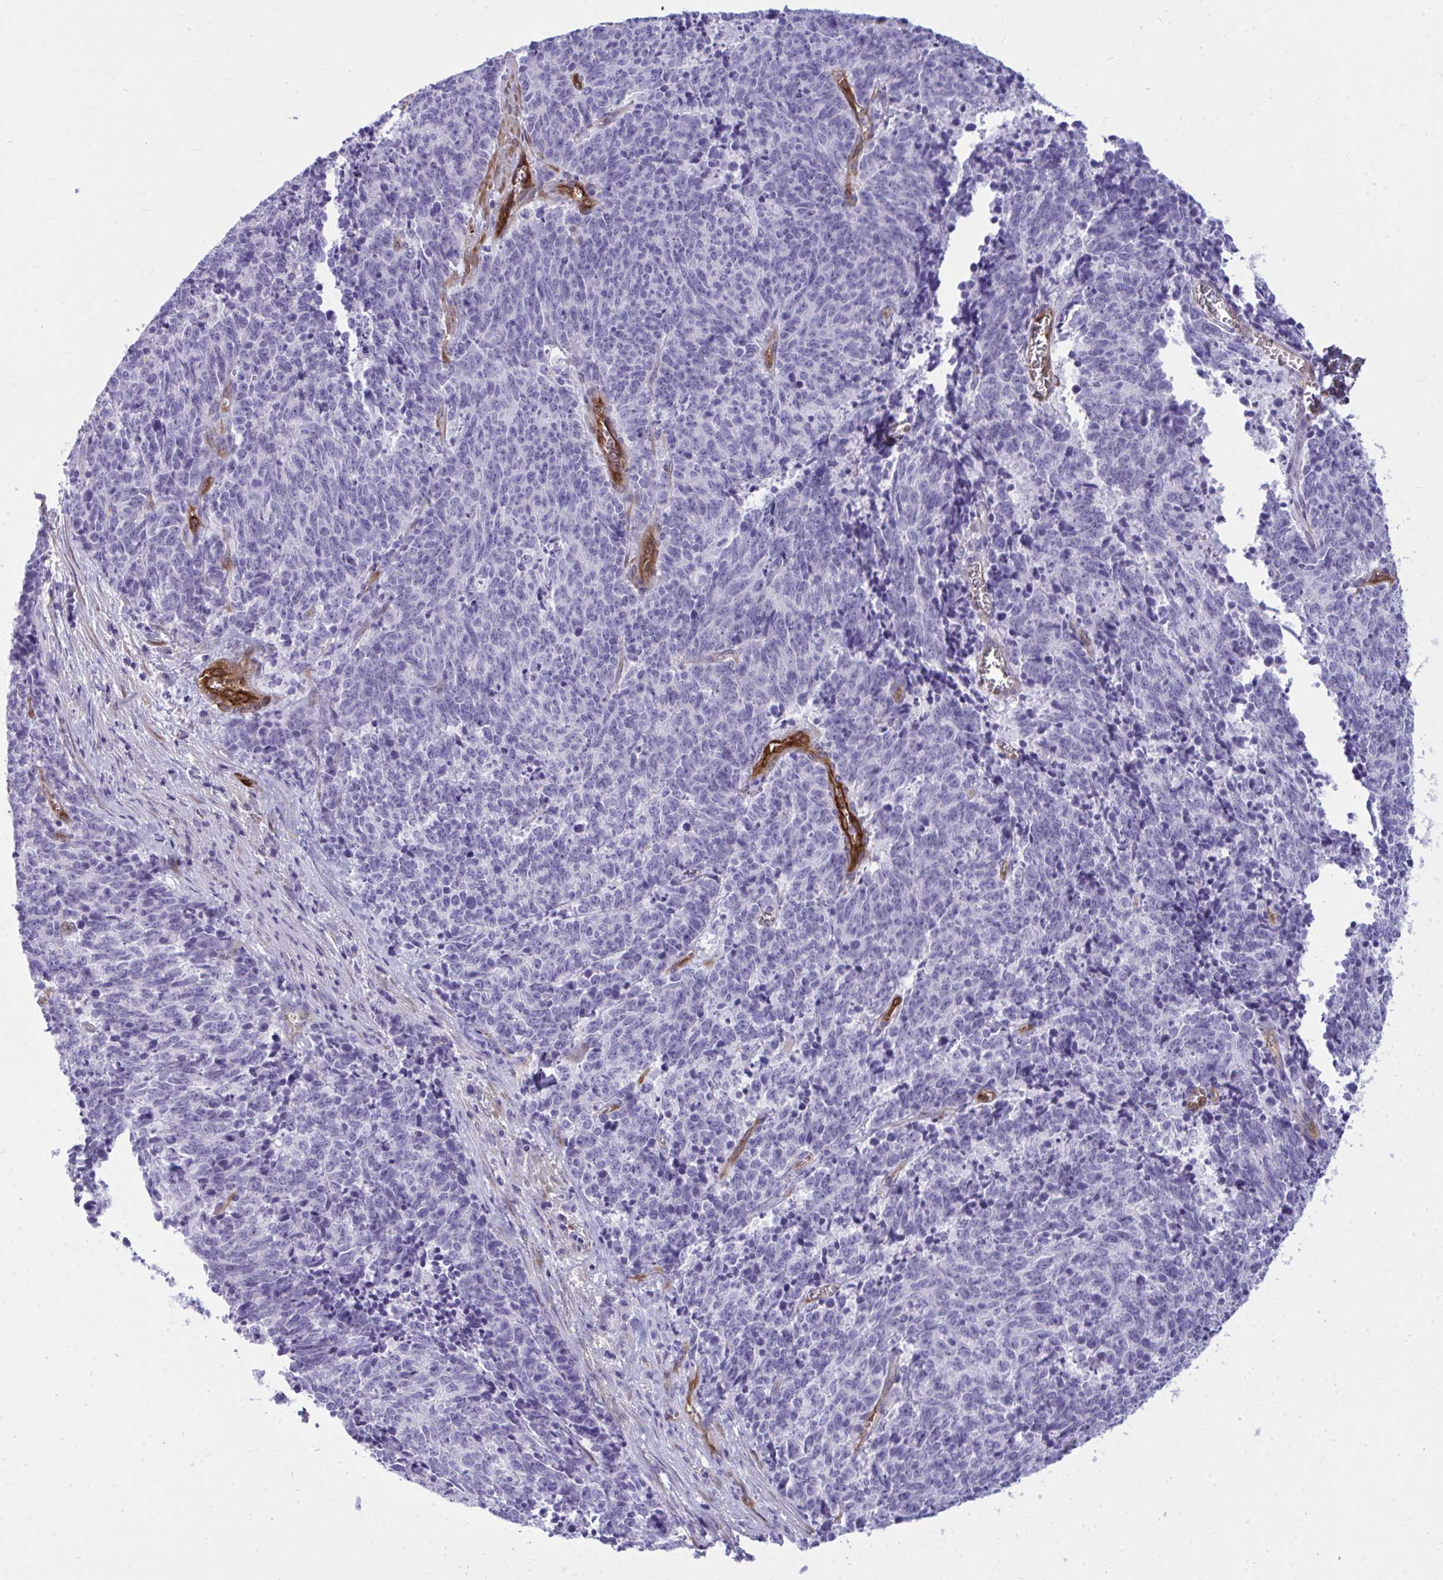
{"staining": {"intensity": "negative", "quantity": "none", "location": "none"}, "tissue": "cervical cancer", "cell_type": "Tumor cells", "image_type": "cancer", "snomed": [{"axis": "morphology", "description": "Squamous cell carcinoma, NOS"}, {"axis": "topography", "description": "Cervix"}], "caption": "An image of human cervical squamous cell carcinoma is negative for staining in tumor cells. (DAB immunohistochemistry (IHC), high magnification).", "gene": "LIMS2", "patient": {"sex": "female", "age": 29}}